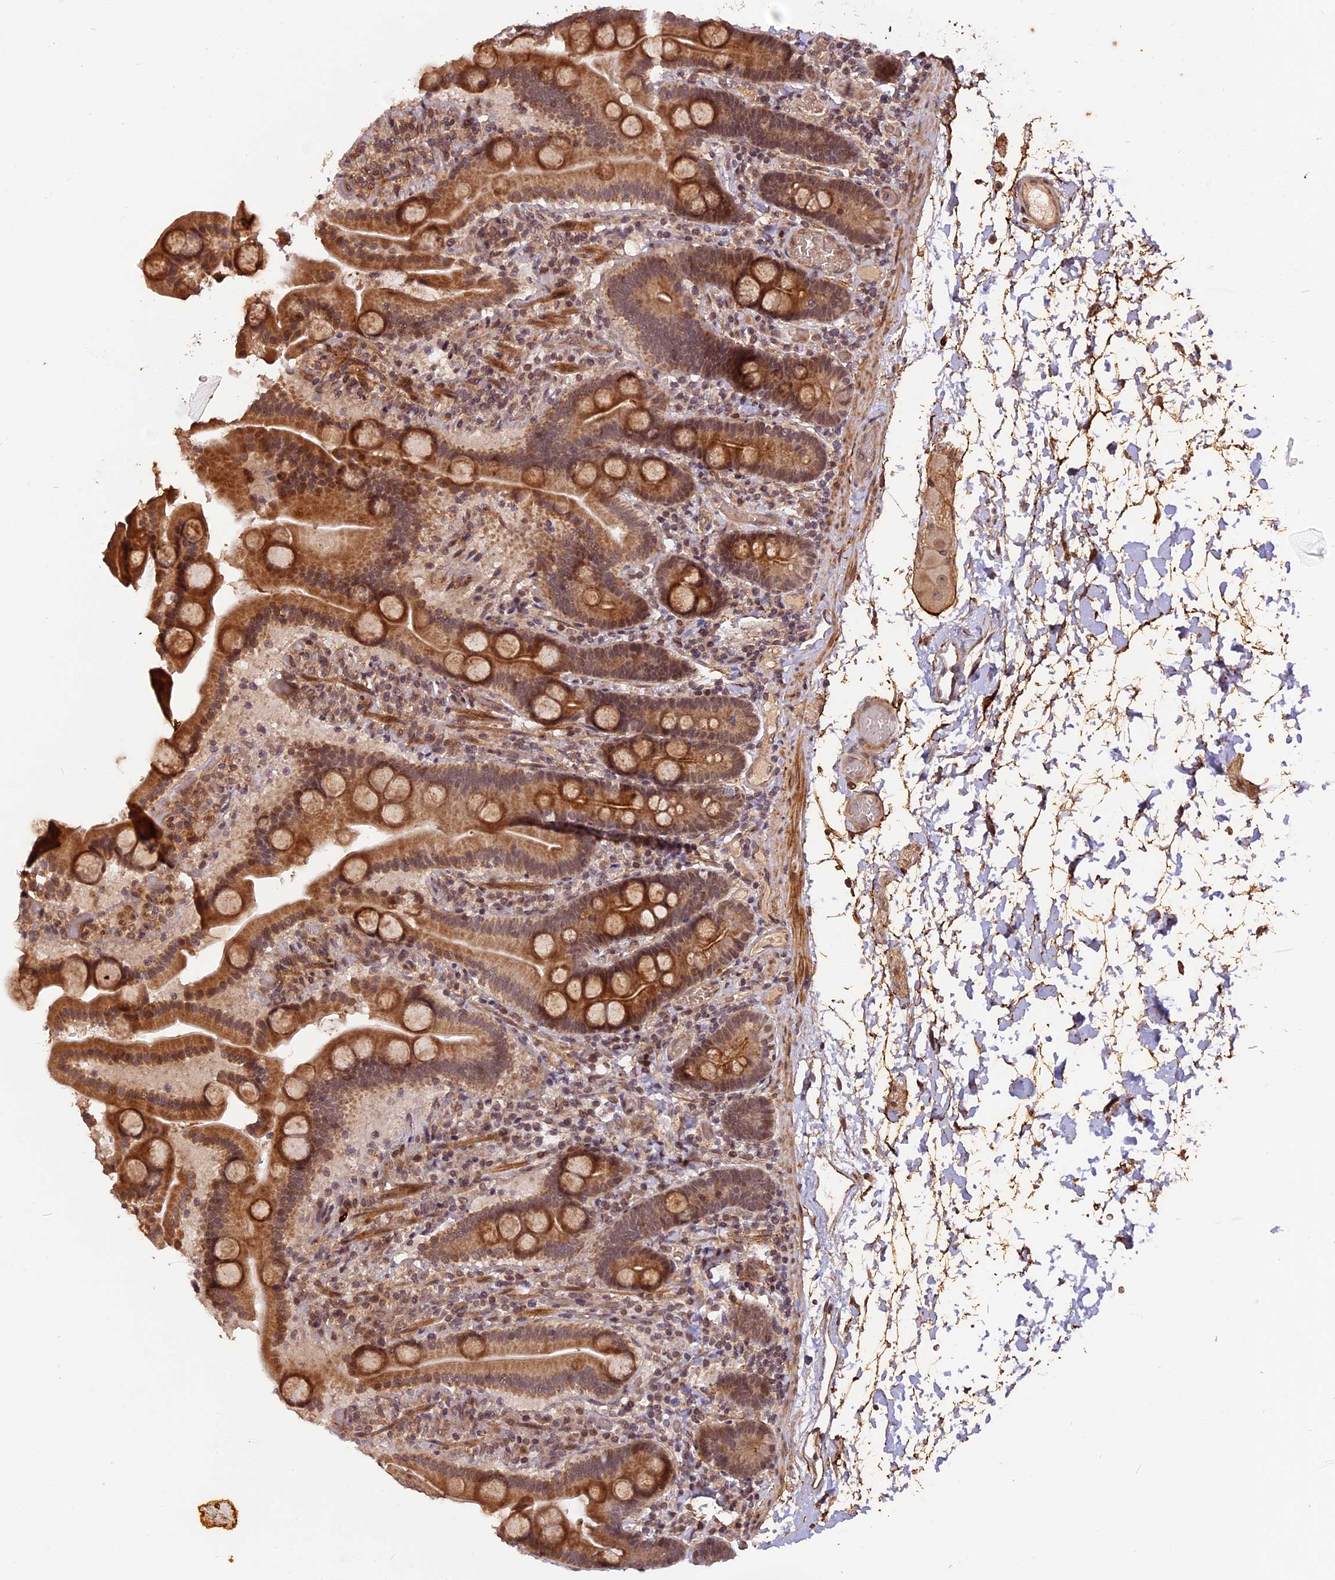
{"staining": {"intensity": "moderate", "quantity": ">75%", "location": "cytoplasmic/membranous,nuclear"}, "tissue": "duodenum", "cell_type": "Glandular cells", "image_type": "normal", "snomed": [{"axis": "morphology", "description": "Normal tissue, NOS"}, {"axis": "topography", "description": "Duodenum"}], "caption": "Moderate cytoplasmic/membranous,nuclear protein expression is identified in approximately >75% of glandular cells in duodenum.", "gene": "ZNF480", "patient": {"sex": "male", "age": 55}}